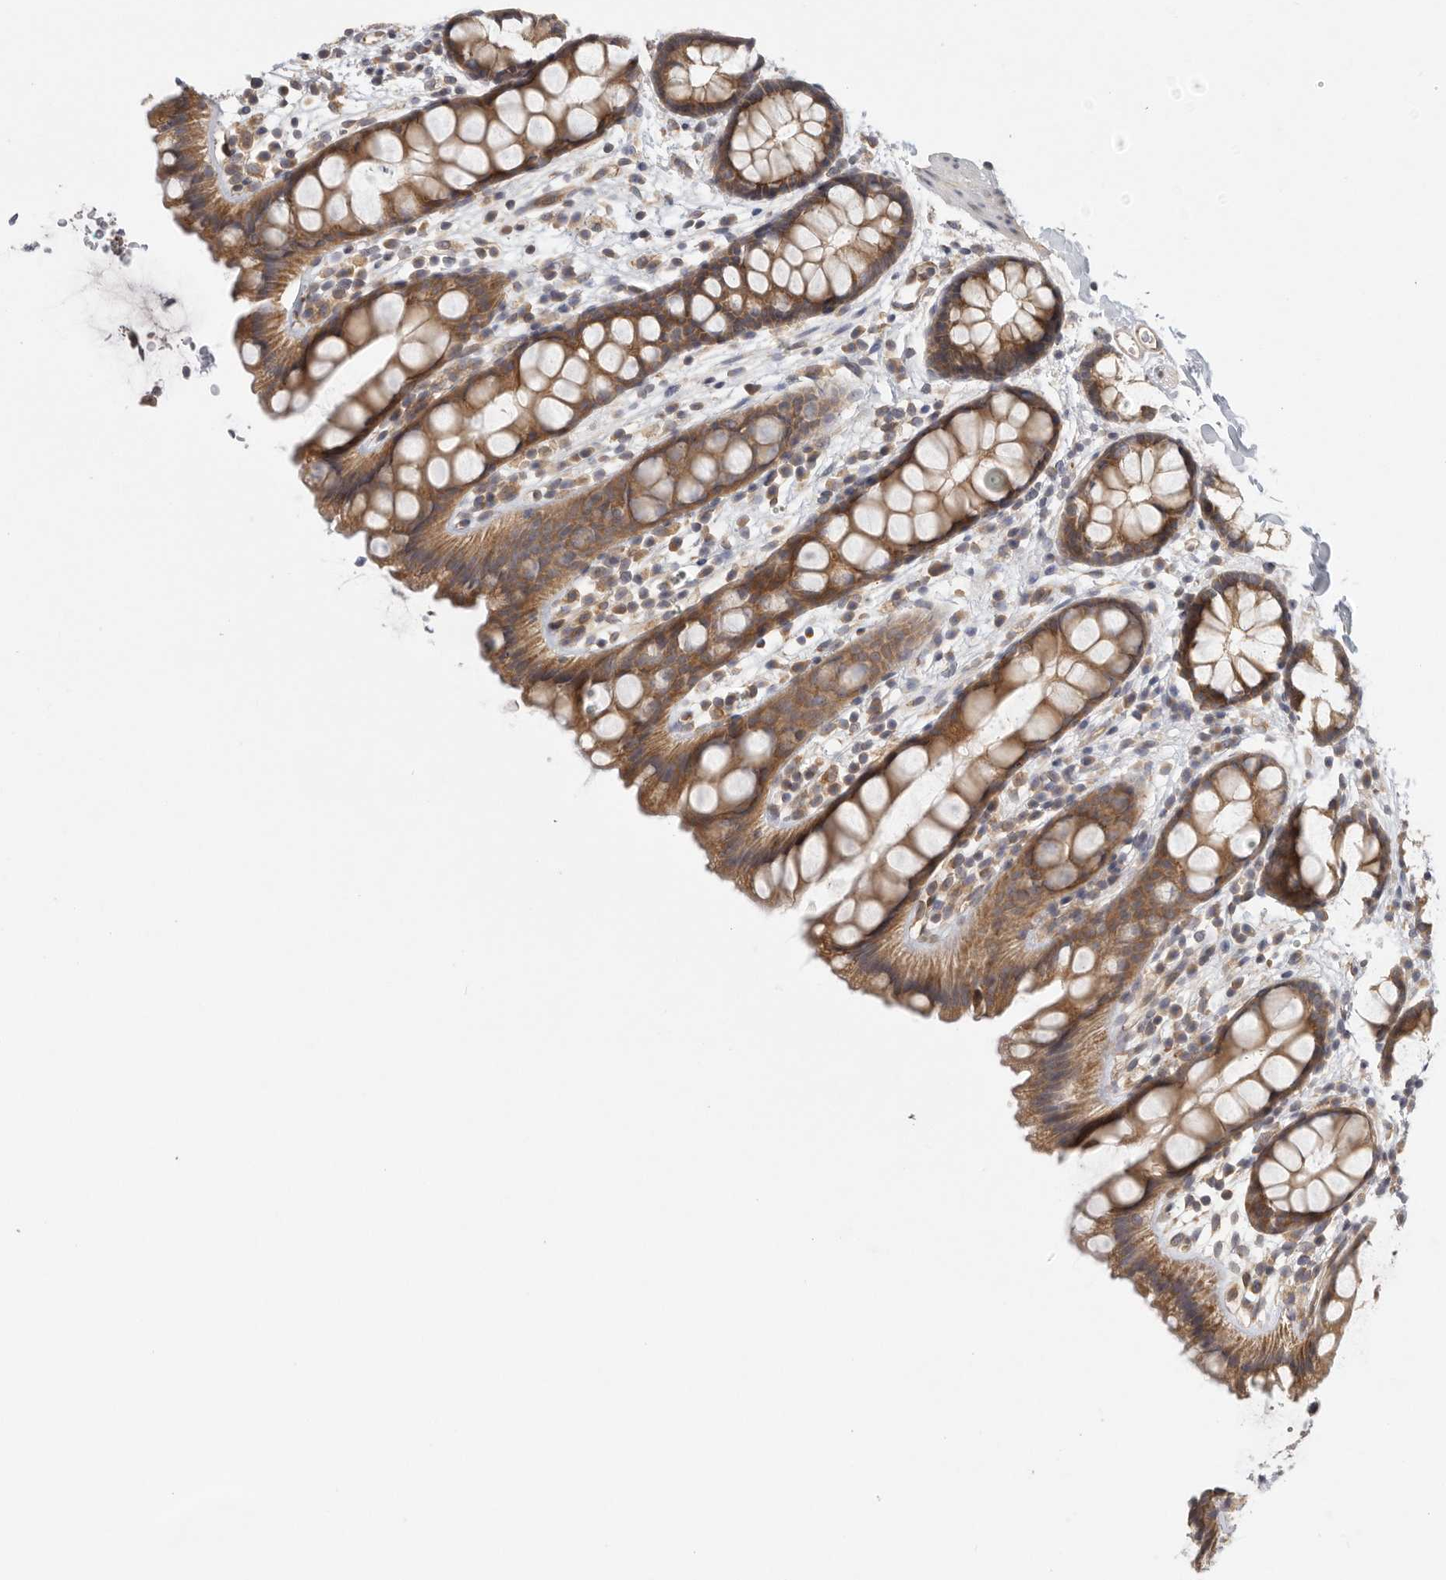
{"staining": {"intensity": "moderate", "quantity": ">75%", "location": "cytoplasmic/membranous"}, "tissue": "rectum", "cell_type": "Glandular cells", "image_type": "normal", "snomed": [{"axis": "morphology", "description": "Normal tissue, NOS"}, {"axis": "topography", "description": "Rectum"}], "caption": "IHC of benign human rectum displays medium levels of moderate cytoplasmic/membranous positivity in about >75% of glandular cells.", "gene": "BCAP29", "patient": {"sex": "female", "age": 65}}